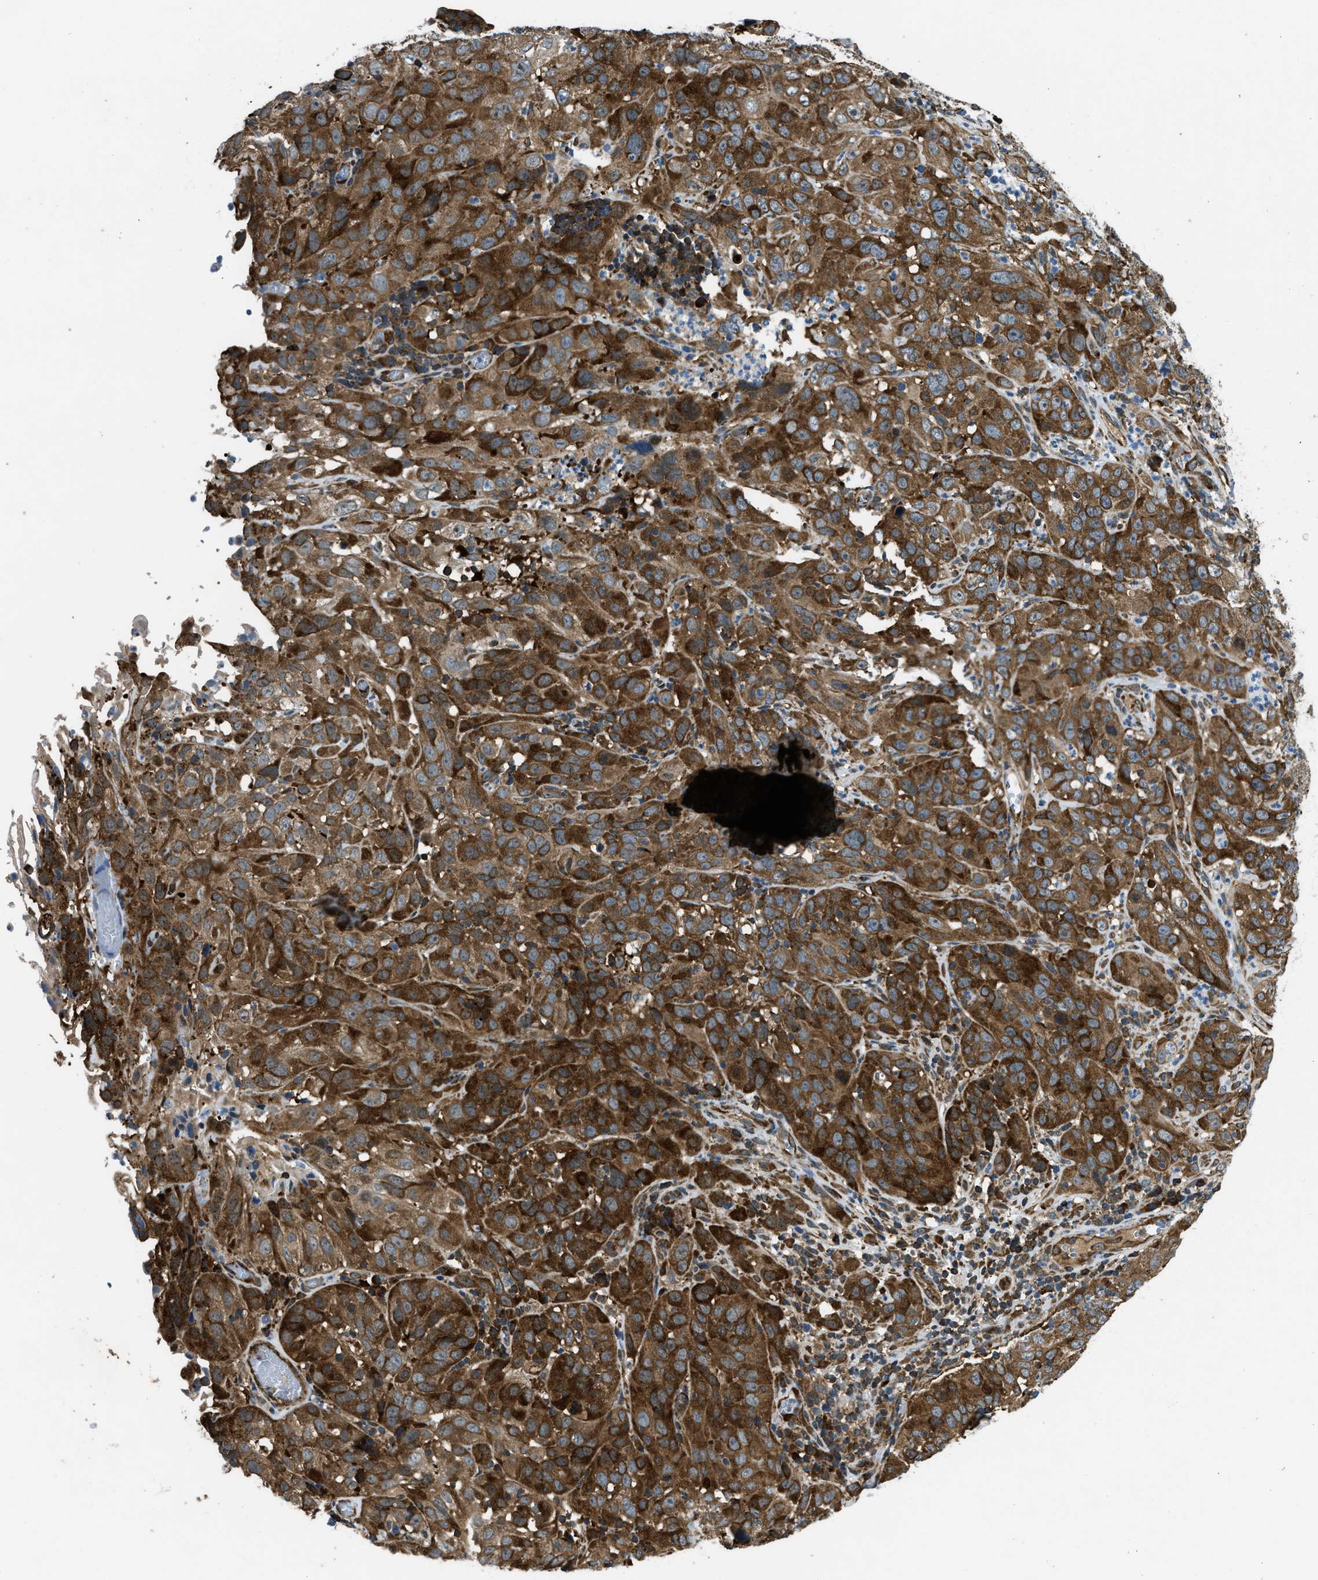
{"staining": {"intensity": "strong", "quantity": ">75%", "location": "cytoplasmic/membranous"}, "tissue": "cervical cancer", "cell_type": "Tumor cells", "image_type": "cancer", "snomed": [{"axis": "morphology", "description": "Squamous cell carcinoma, NOS"}, {"axis": "topography", "description": "Cervix"}], "caption": "Tumor cells show high levels of strong cytoplasmic/membranous staining in about >75% of cells in cervical cancer.", "gene": "RASGRF2", "patient": {"sex": "female", "age": 32}}